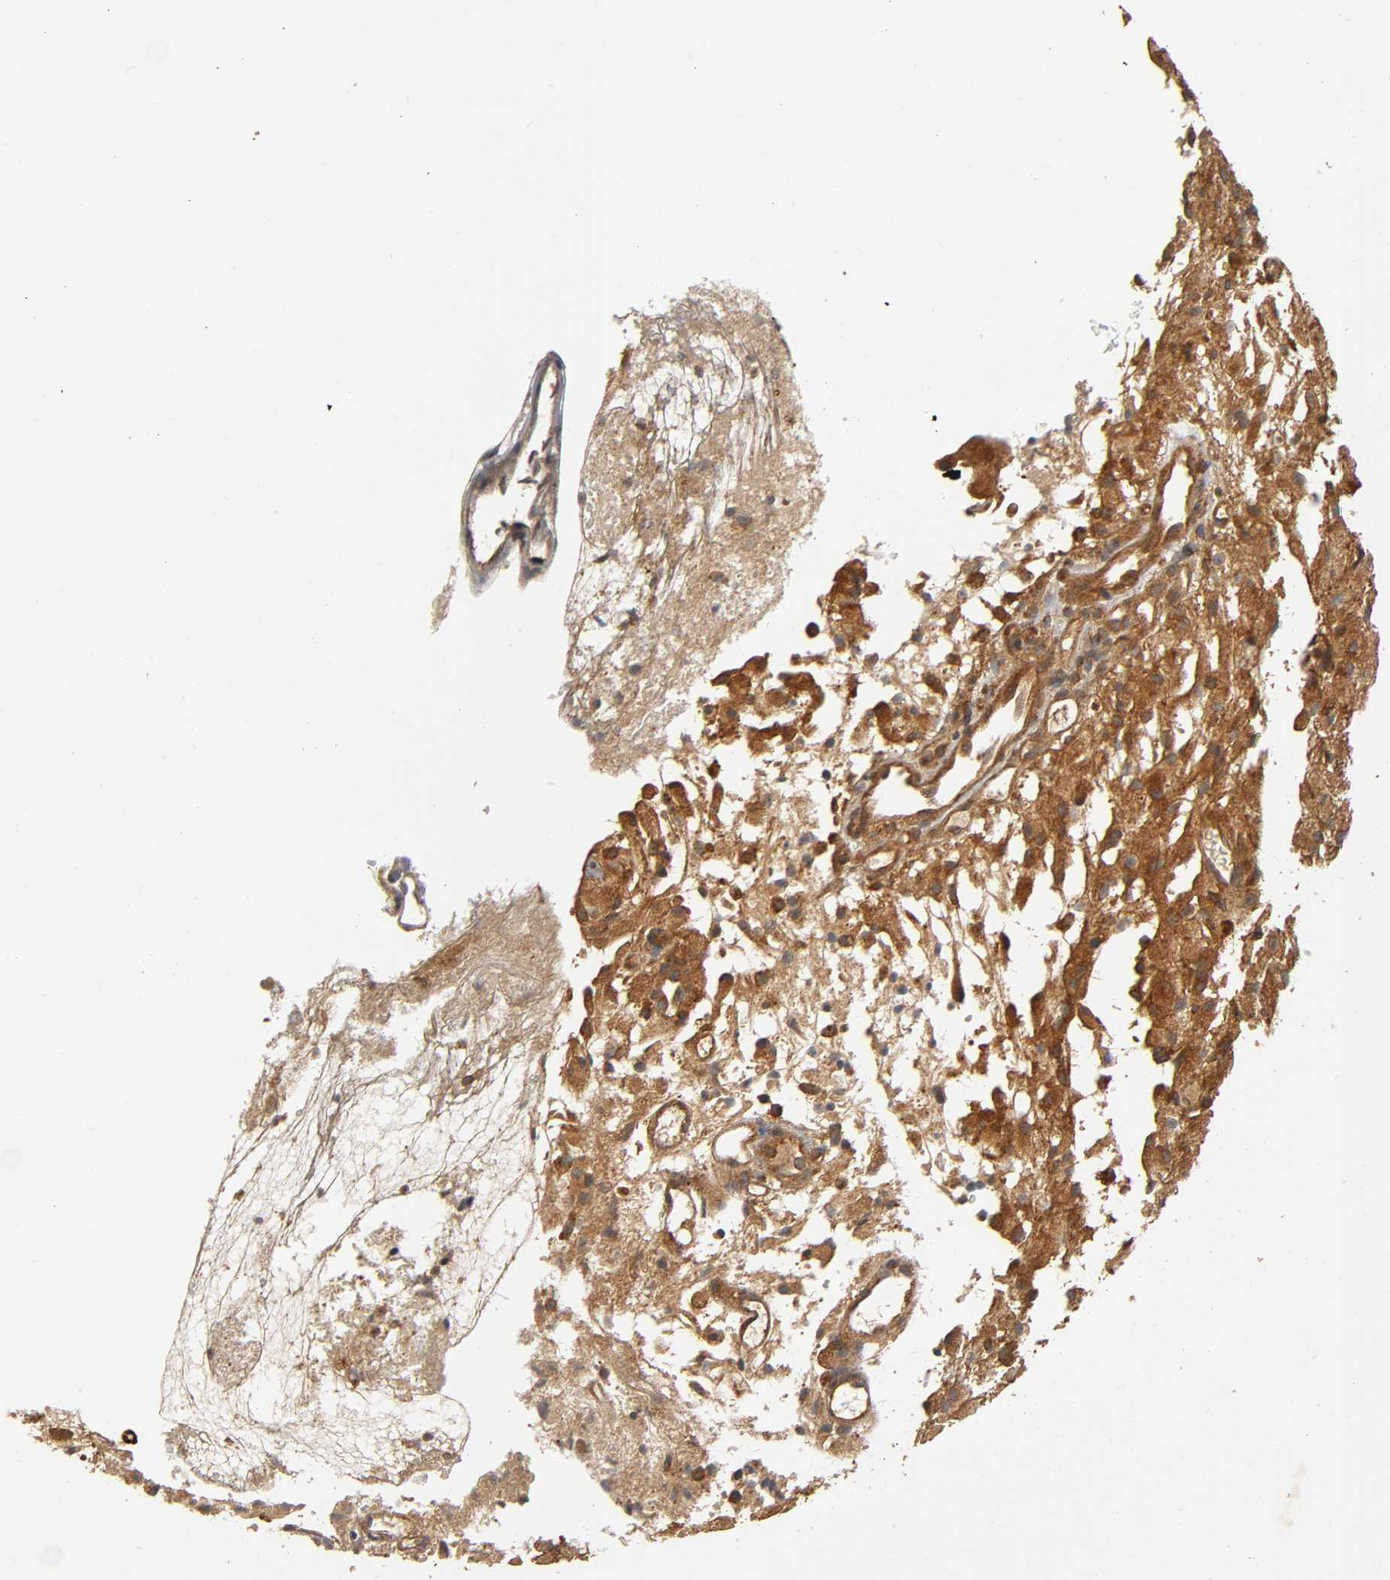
{"staining": {"intensity": "moderate", "quantity": ">75%", "location": "cytoplasmic/membranous"}, "tissue": "glioma", "cell_type": "Tumor cells", "image_type": "cancer", "snomed": [{"axis": "morphology", "description": "Glioma, malignant, High grade"}, {"axis": "topography", "description": "Brain"}], "caption": "This image displays IHC staining of malignant glioma (high-grade), with medium moderate cytoplasmic/membranous staining in approximately >75% of tumor cells.", "gene": "IKBKB", "patient": {"sex": "female", "age": 59}}